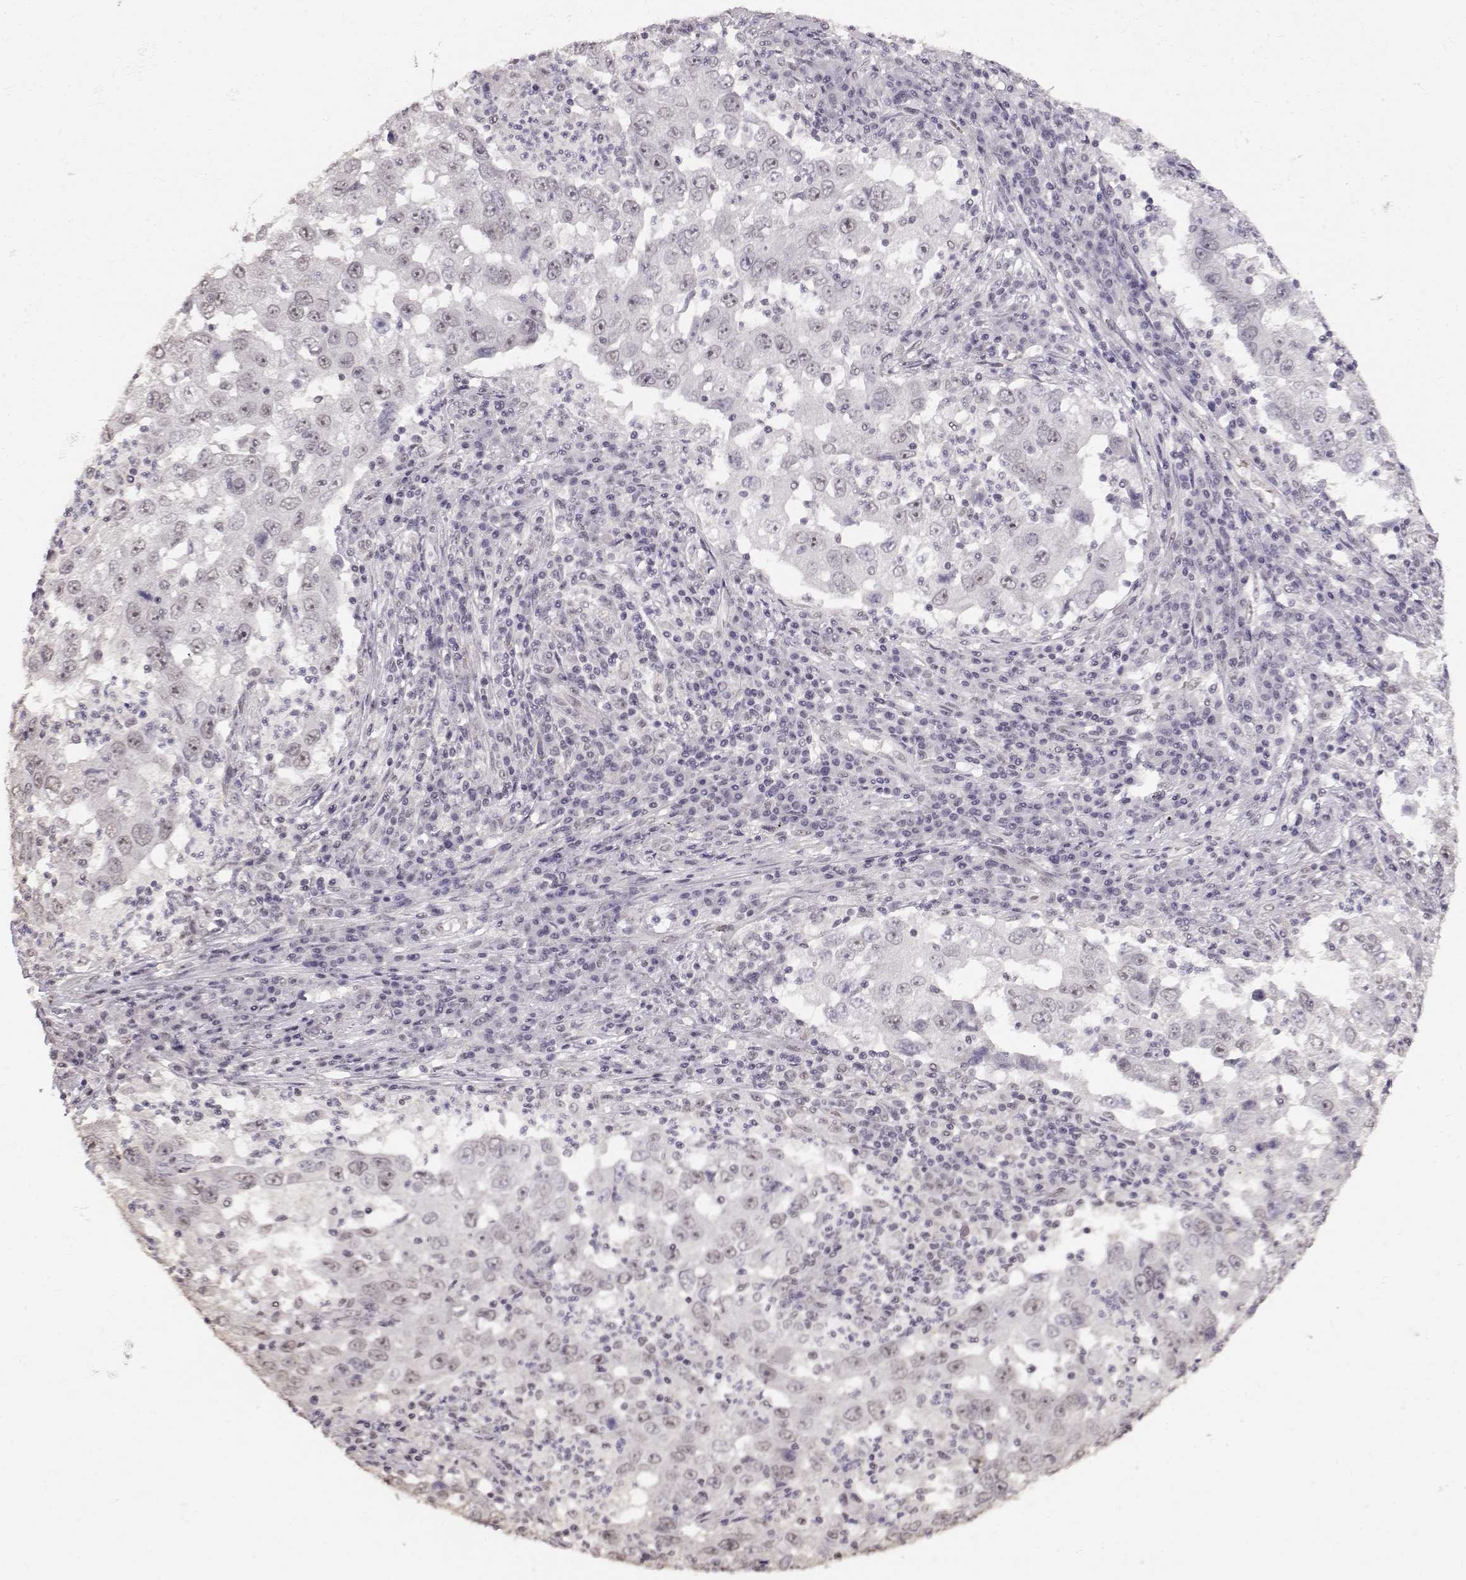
{"staining": {"intensity": "weak", "quantity": "<25%", "location": "nuclear"}, "tissue": "lung cancer", "cell_type": "Tumor cells", "image_type": "cancer", "snomed": [{"axis": "morphology", "description": "Adenocarcinoma, NOS"}, {"axis": "topography", "description": "Lung"}], "caption": "This is an immunohistochemistry micrograph of human lung adenocarcinoma. There is no positivity in tumor cells.", "gene": "PCP4", "patient": {"sex": "male", "age": 73}}